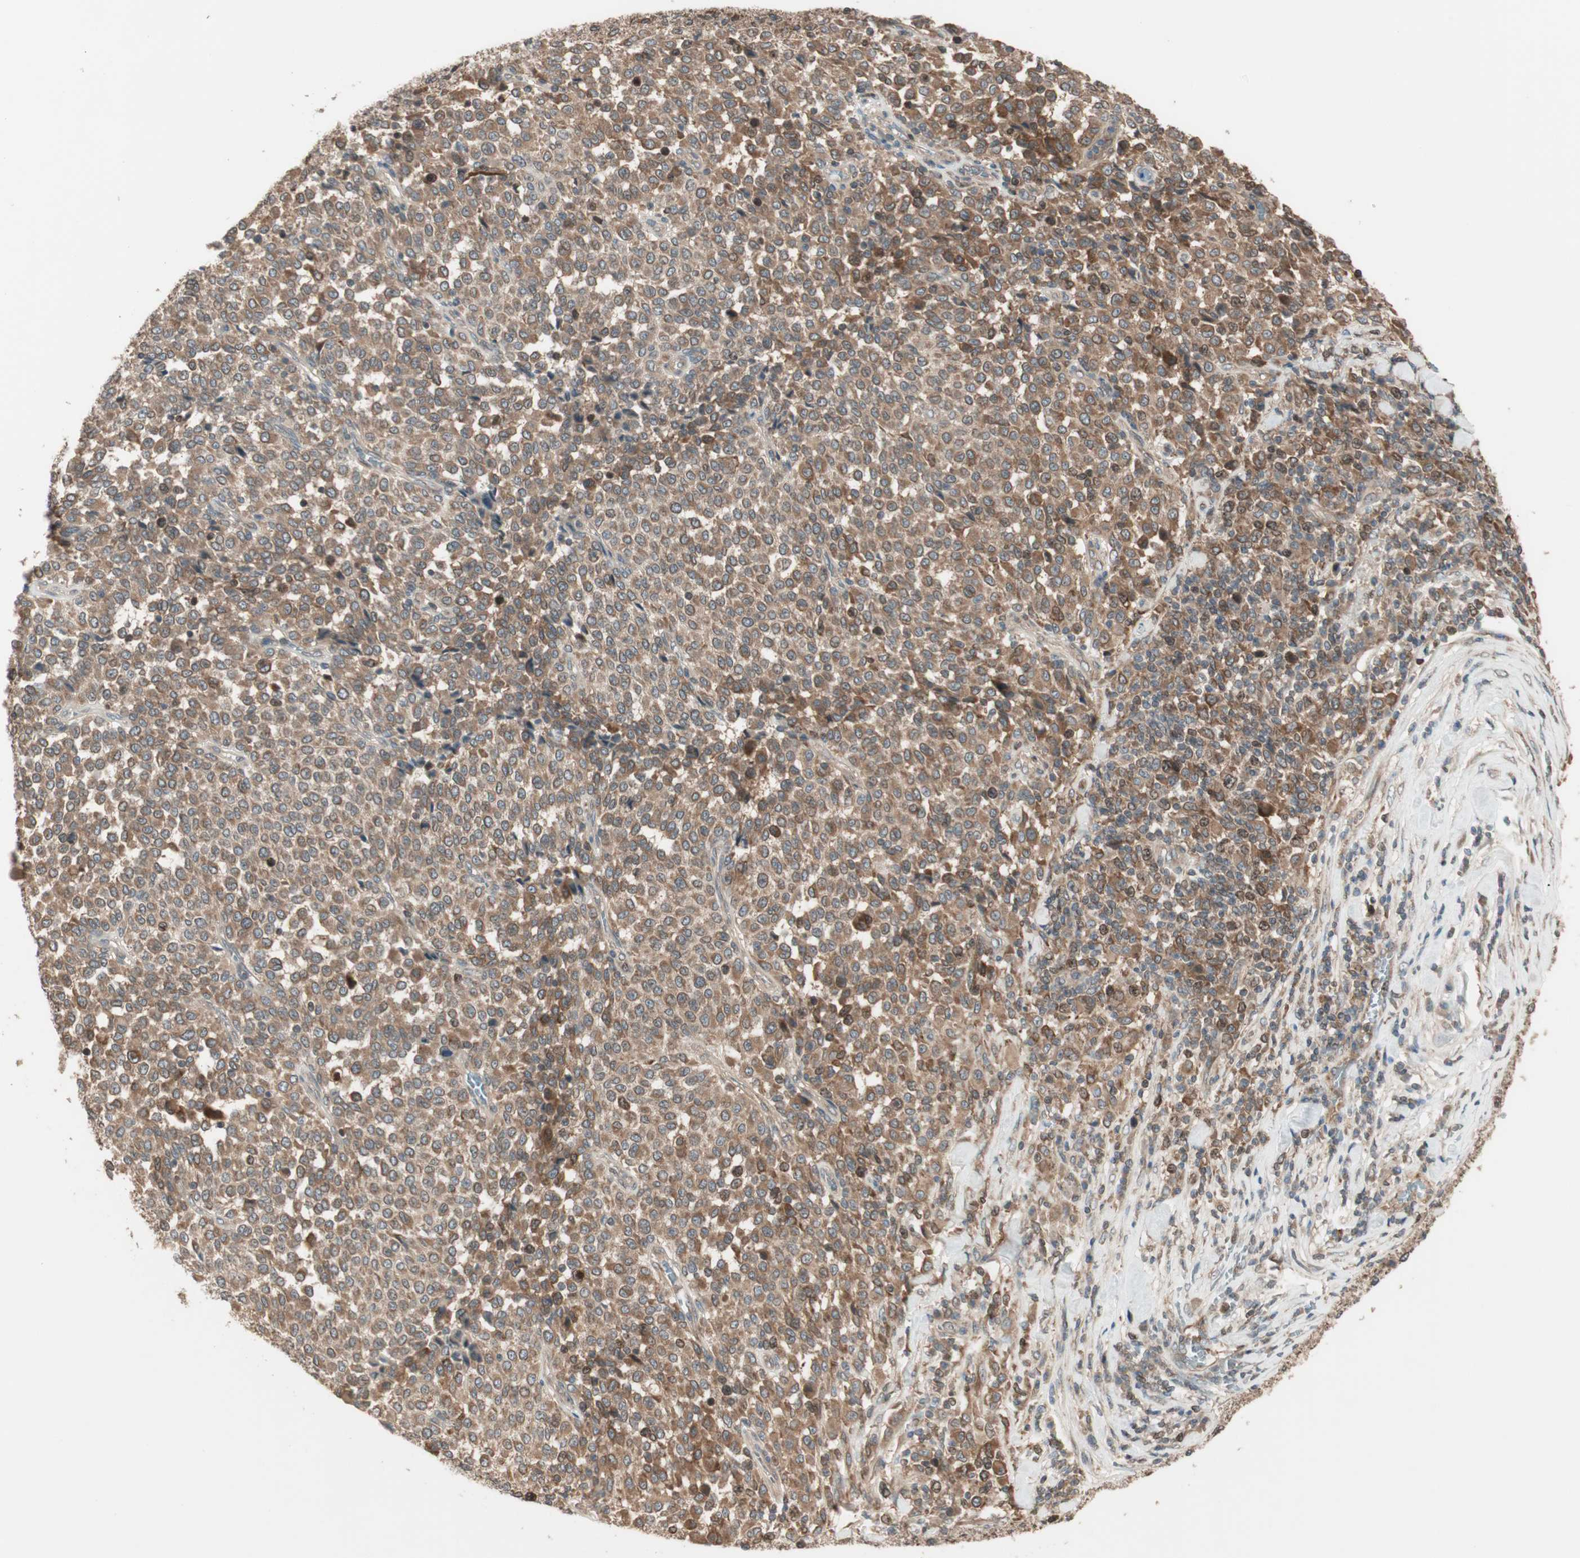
{"staining": {"intensity": "moderate", "quantity": ">75%", "location": "cytoplasmic/membranous"}, "tissue": "melanoma", "cell_type": "Tumor cells", "image_type": "cancer", "snomed": [{"axis": "morphology", "description": "Malignant melanoma, Metastatic site"}, {"axis": "topography", "description": "Pancreas"}], "caption": "This histopathology image displays IHC staining of human malignant melanoma (metastatic site), with medium moderate cytoplasmic/membranous positivity in approximately >75% of tumor cells.", "gene": "ATP6AP2", "patient": {"sex": "female", "age": 30}}